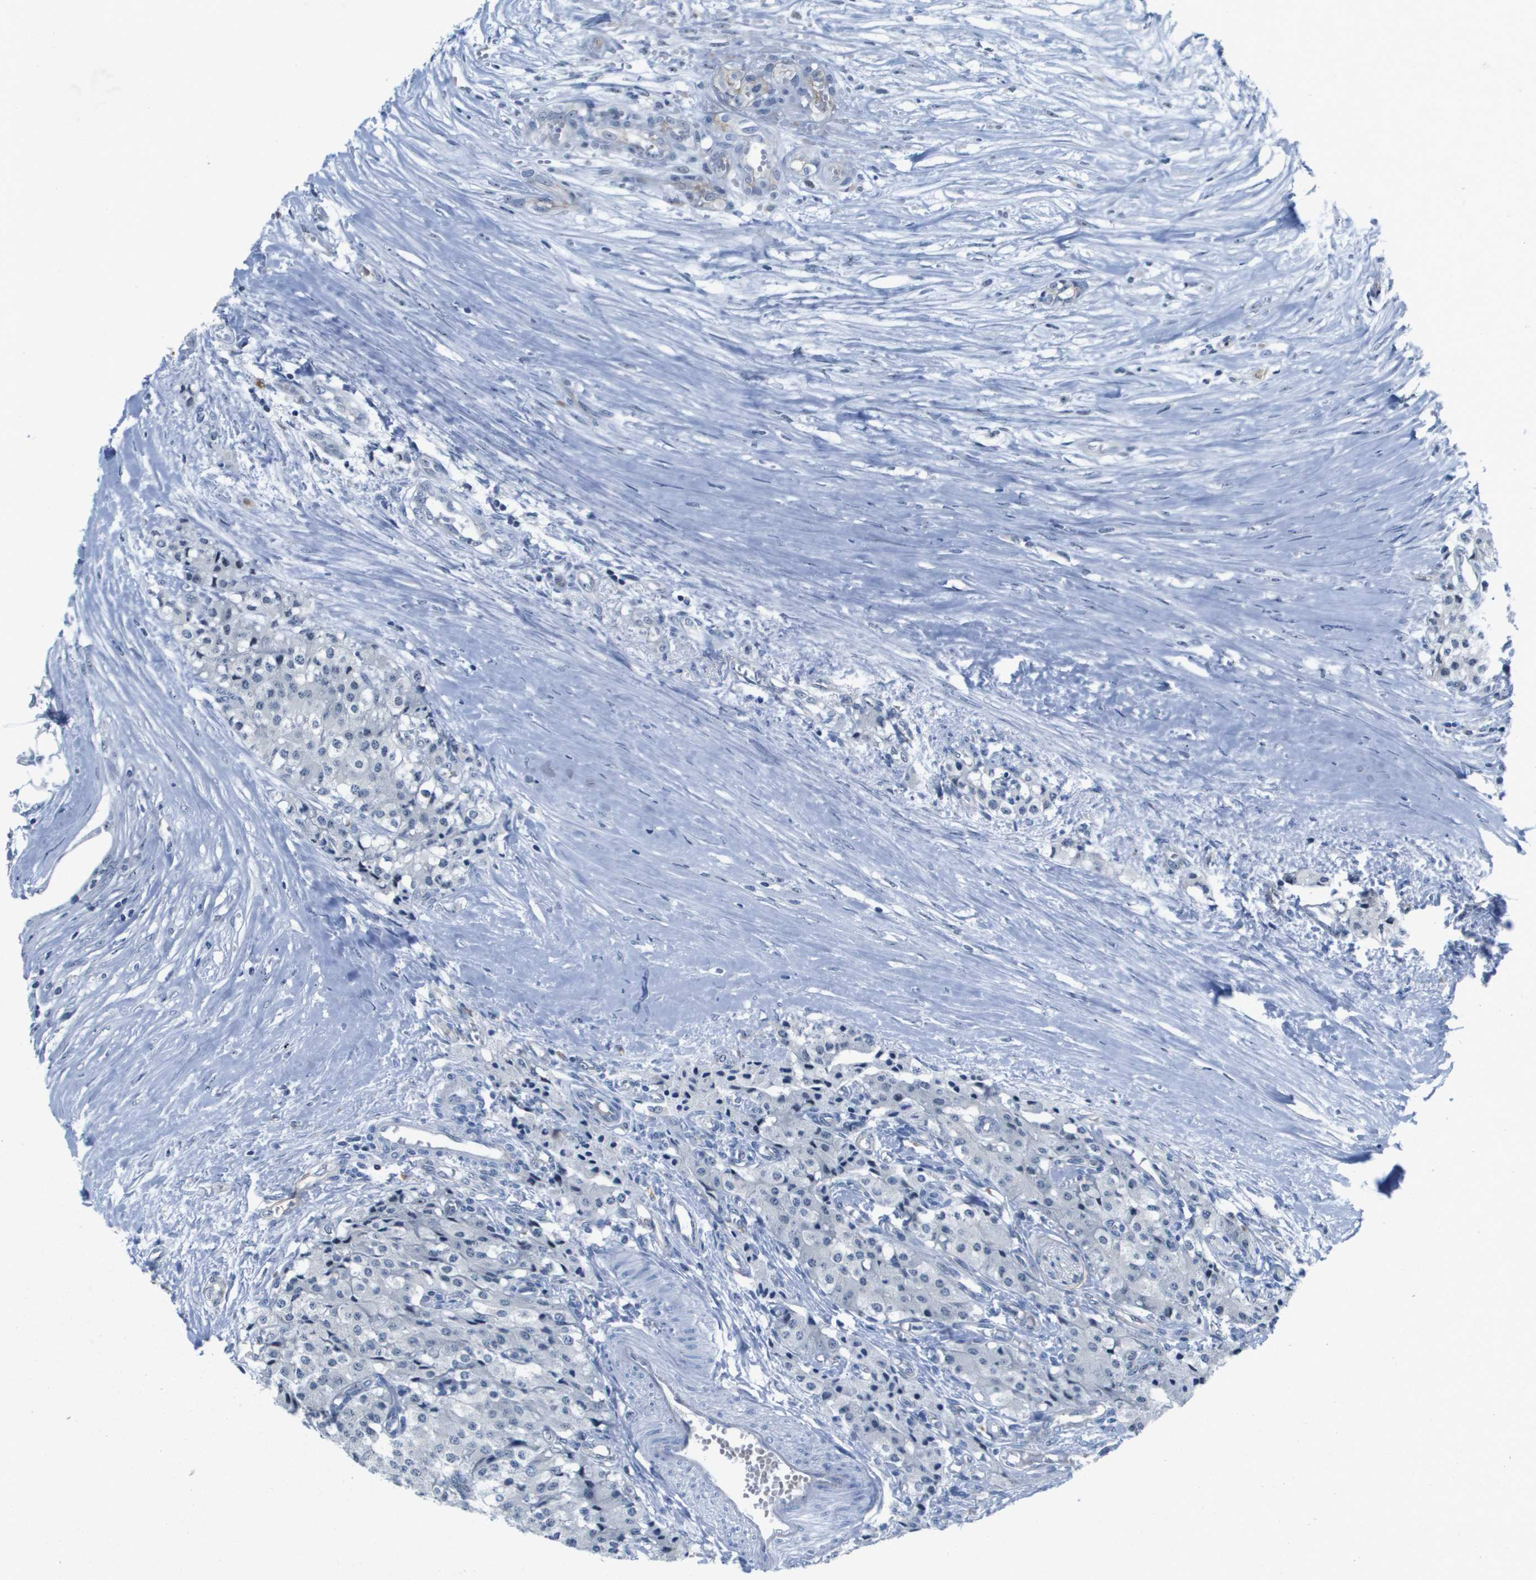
{"staining": {"intensity": "negative", "quantity": "none", "location": "none"}, "tissue": "carcinoid", "cell_type": "Tumor cells", "image_type": "cancer", "snomed": [{"axis": "morphology", "description": "Carcinoid, malignant, NOS"}, {"axis": "topography", "description": "Colon"}], "caption": "Human malignant carcinoid stained for a protein using IHC reveals no staining in tumor cells.", "gene": "ITGA6", "patient": {"sex": "female", "age": 52}}